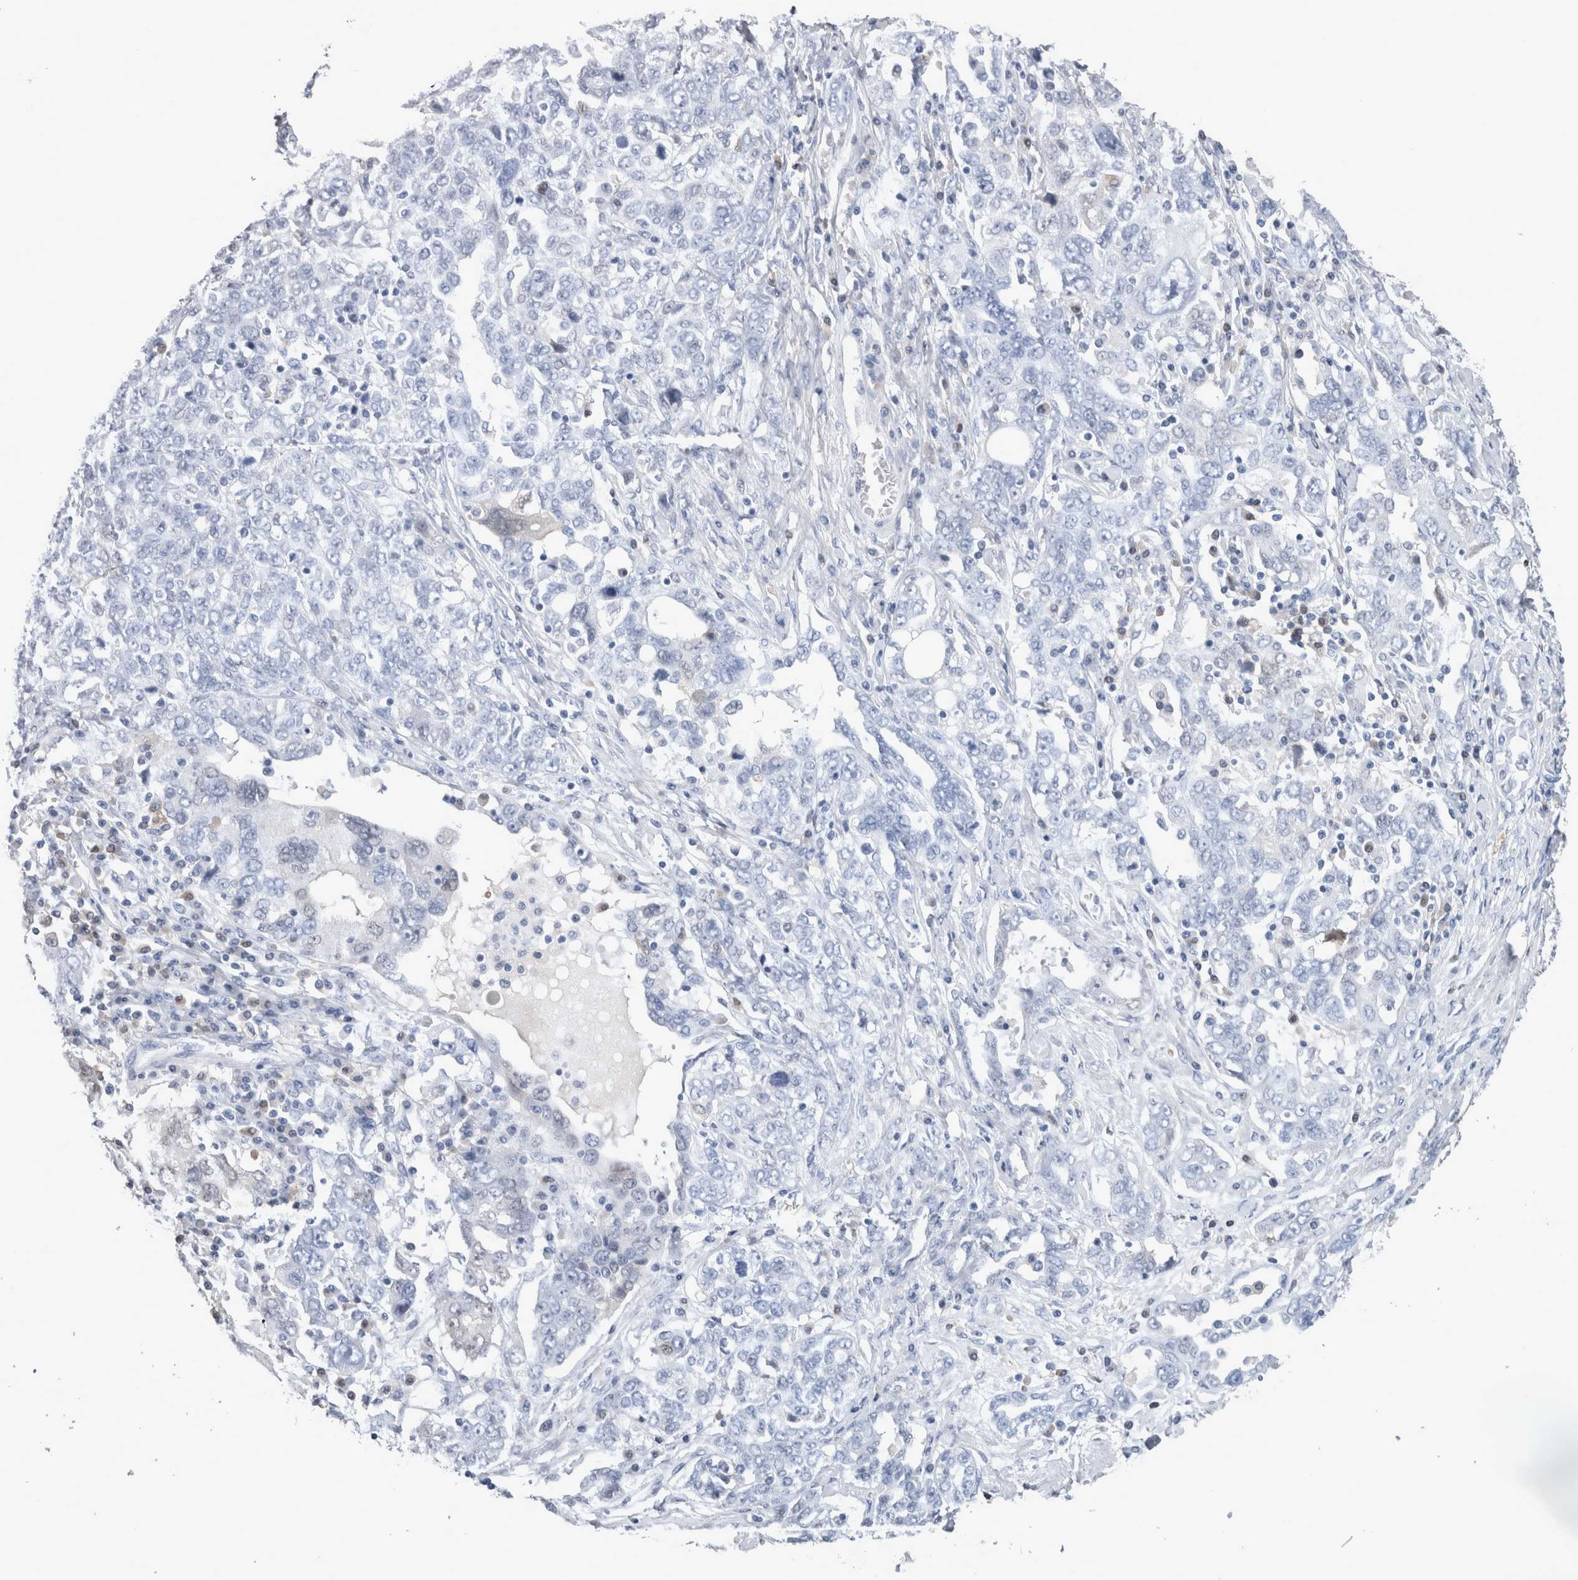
{"staining": {"intensity": "negative", "quantity": "none", "location": "none"}, "tissue": "ovarian cancer", "cell_type": "Tumor cells", "image_type": "cancer", "snomed": [{"axis": "morphology", "description": "Carcinoma, endometroid"}, {"axis": "topography", "description": "Ovary"}], "caption": "IHC micrograph of human ovarian cancer (endometroid carcinoma) stained for a protein (brown), which shows no positivity in tumor cells.", "gene": "CA8", "patient": {"sex": "female", "age": 62}}